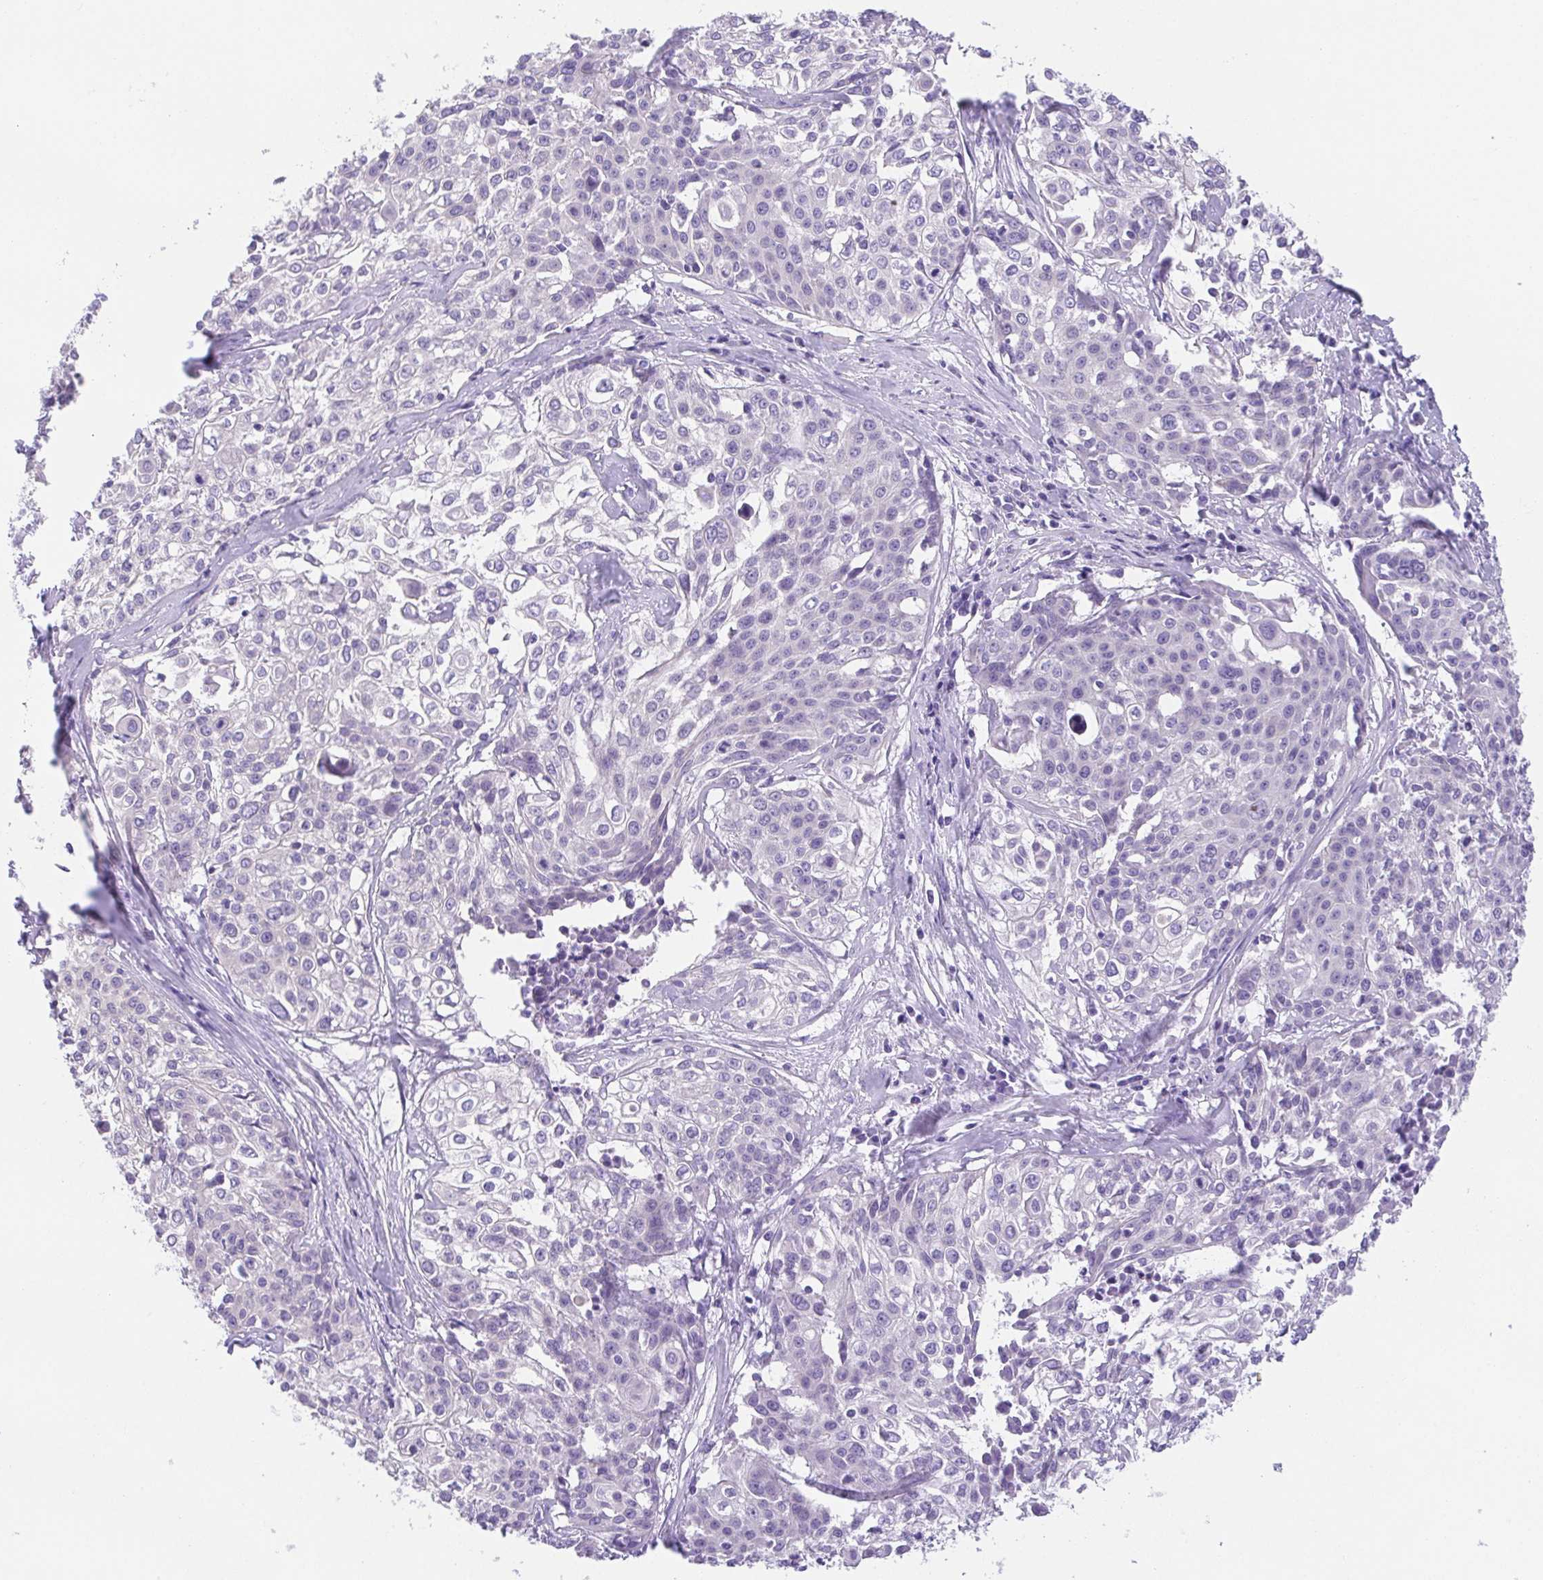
{"staining": {"intensity": "negative", "quantity": "none", "location": "none"}, "tissue": "cervical cancer", "cell_type": "Tumor cells", "image_type": "cancer", "snomed": [{"axis": "morphology", "description": "Squamous cell carcinoma, NOS"}, {"axis": "topography", "description": "Cervix"}], "caption": "DAB (3,3'-diaminobenzidine) immunohistochemical staining of cervical squamous cell carcinoma shows no significant staining in tumor cells. The staining was performed using DAB (3,3'-diaminobenzidine) to visualize the protein expression in brown, while the nuclei were stained in blue with hematoxylin (Magnification: 20x).", "gene": "SPATA4", "patient": {"sex": "female", "age": 39}}